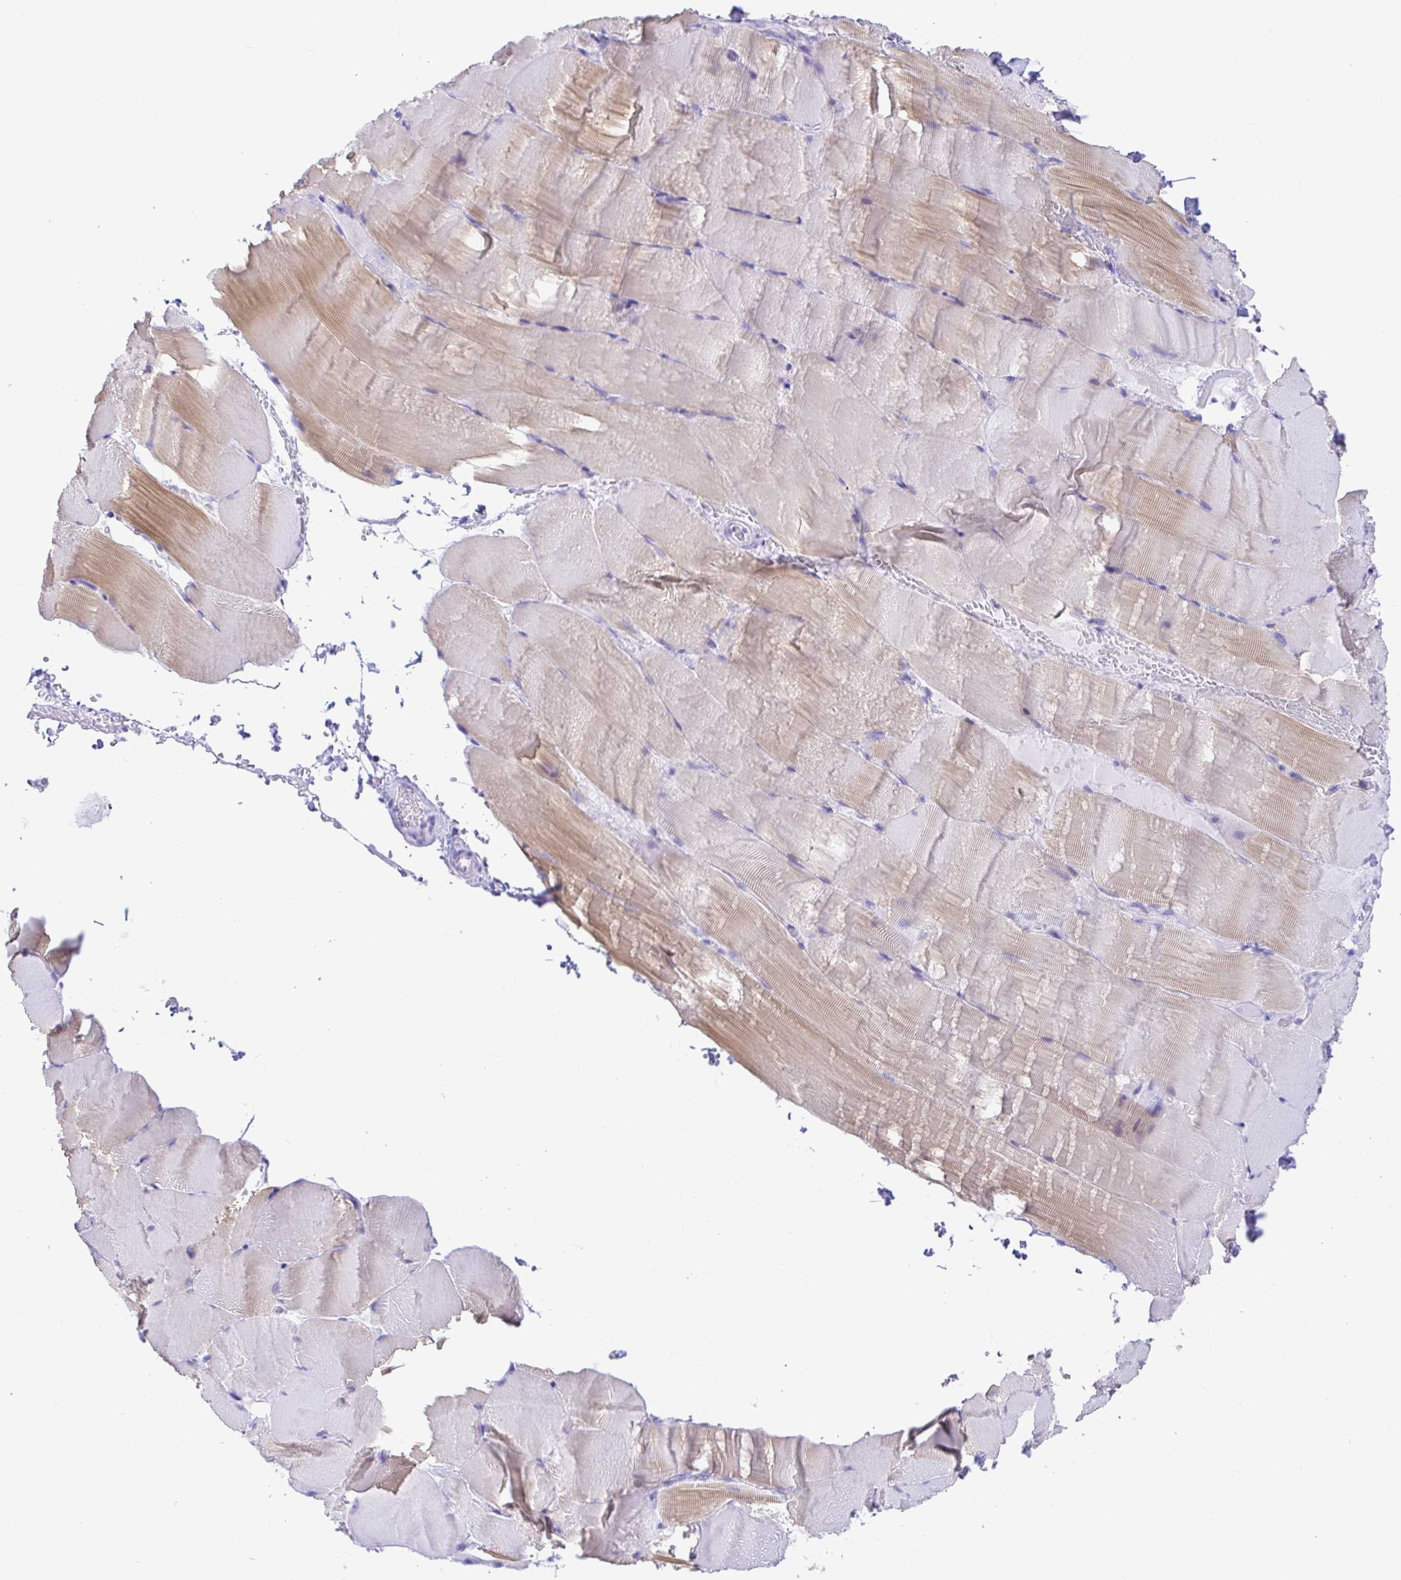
{"staining": {"intensity": "weak", "quantity": "25%-75%", "location": "cytoplasmic/membranous"}, "tissue": "skeletal muscle", "cell_type": "Myocytes", "image_type": "normal", "snomed": [{"axis": "morphology", "description": "Normal tissue, NOS"}, {"axis": "topography", "description": "Skeletal muscle"}], "caption": "Immunohistochemistry (DAB (3,3'-diaminobenzidine)) staining of normal human skeletal muscle displays weak cytoplasmic/membranous protein expression in about 25%-75% of myocytes.", "gene": "CD5", "patient": {"sex": "female", "age": 37}}